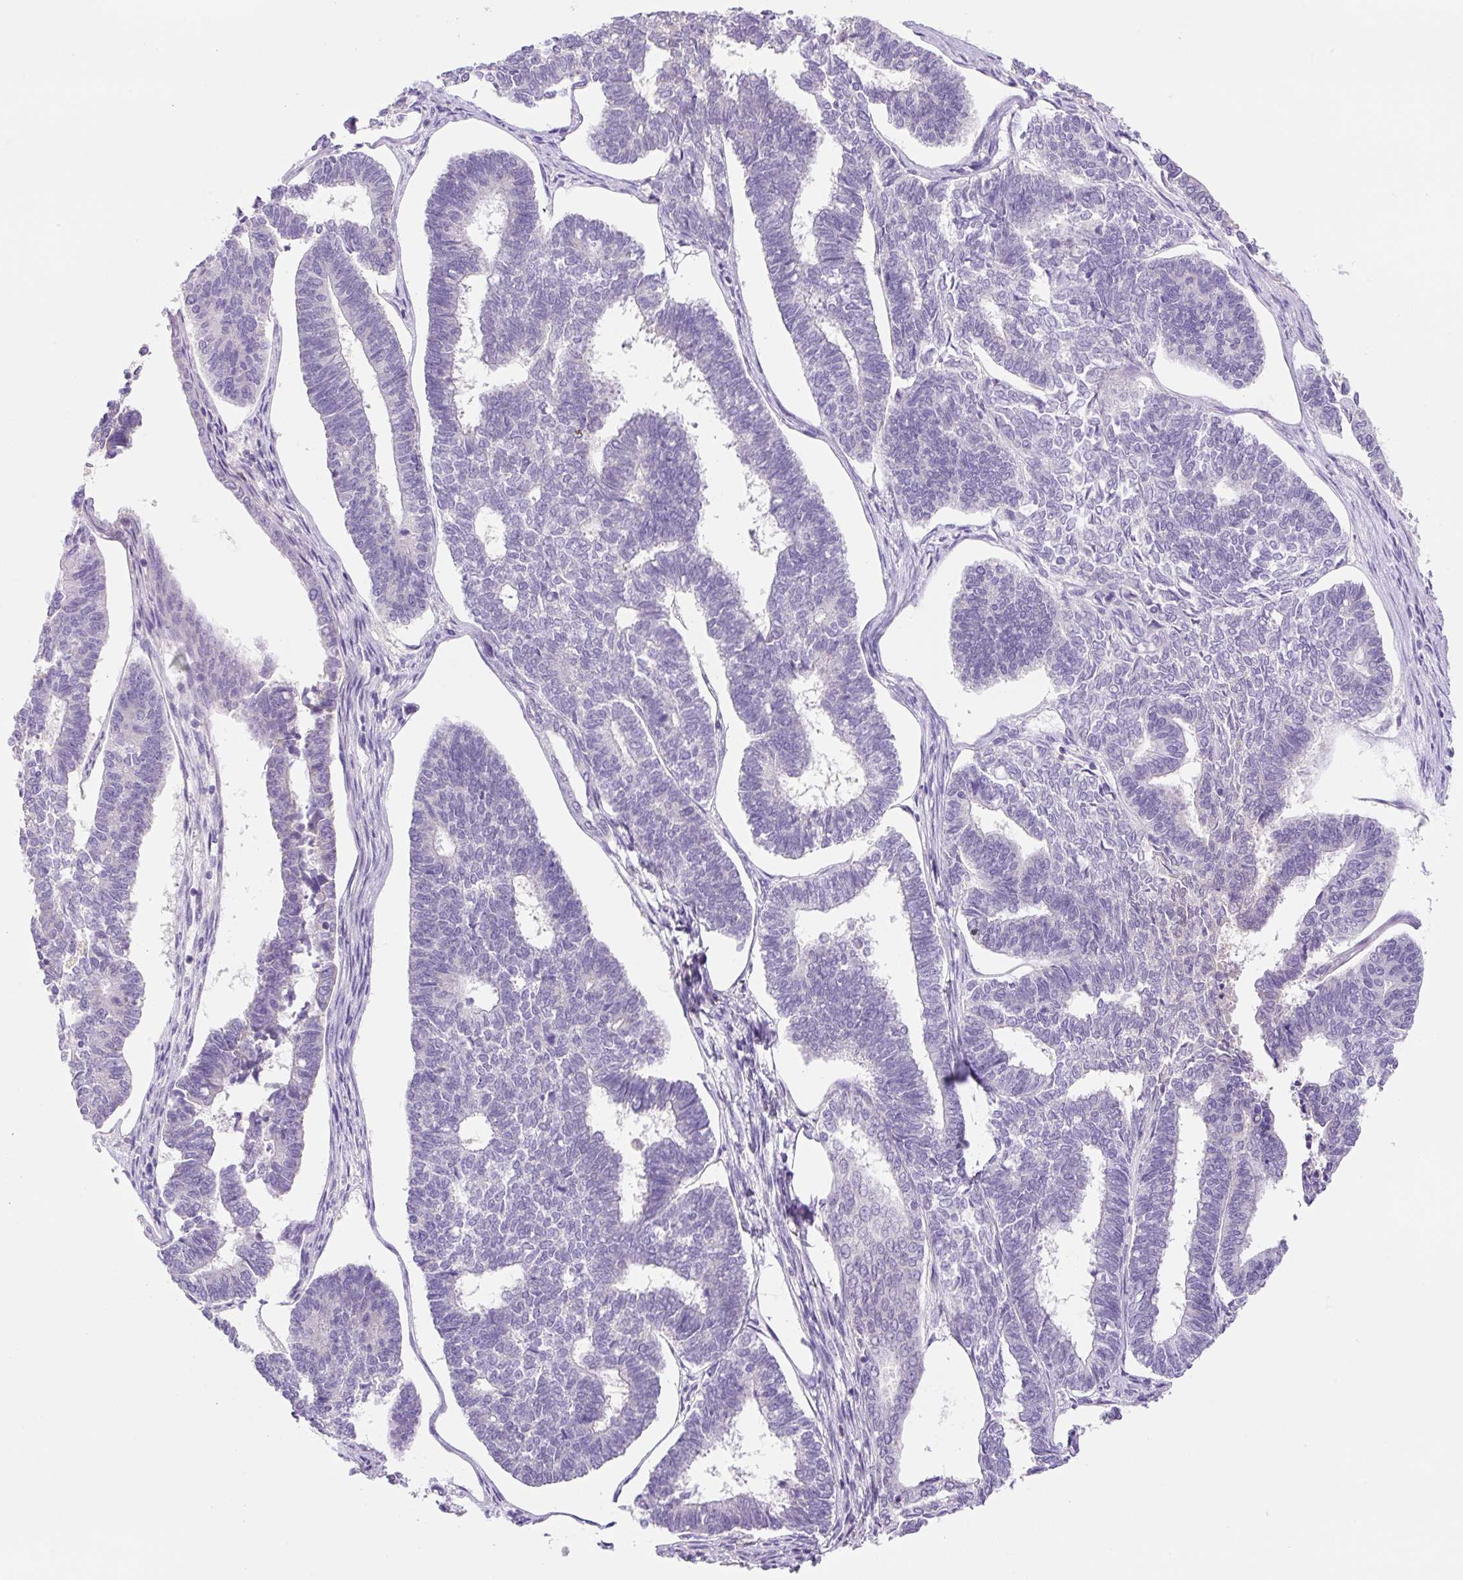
{"staining": {"intensity": "negative", "quantity": "none", "location": "none"}, "tissue": "endometrial cancer", "cell_type": "Tumor cells", "image_type": "cancer", "snomed": [{"axis": "morphology", "description": "Adenocarcinoma, NOS"}, {"axis": "topography", "description": "Endometrium"}], "caption": "This micrograph is of endometrial cancer stained with IHC to label a protein in brown with the nuclei are counter-stained blue. There is no expression in tumor cells. The staining was performed using DAB to visualize the protein expression in brown, while the nuclei were stained in blue with hematoxylin (Magnification: 20x).", "gene": "NDST3", "patient": {"sex": "female", "age": 70}}